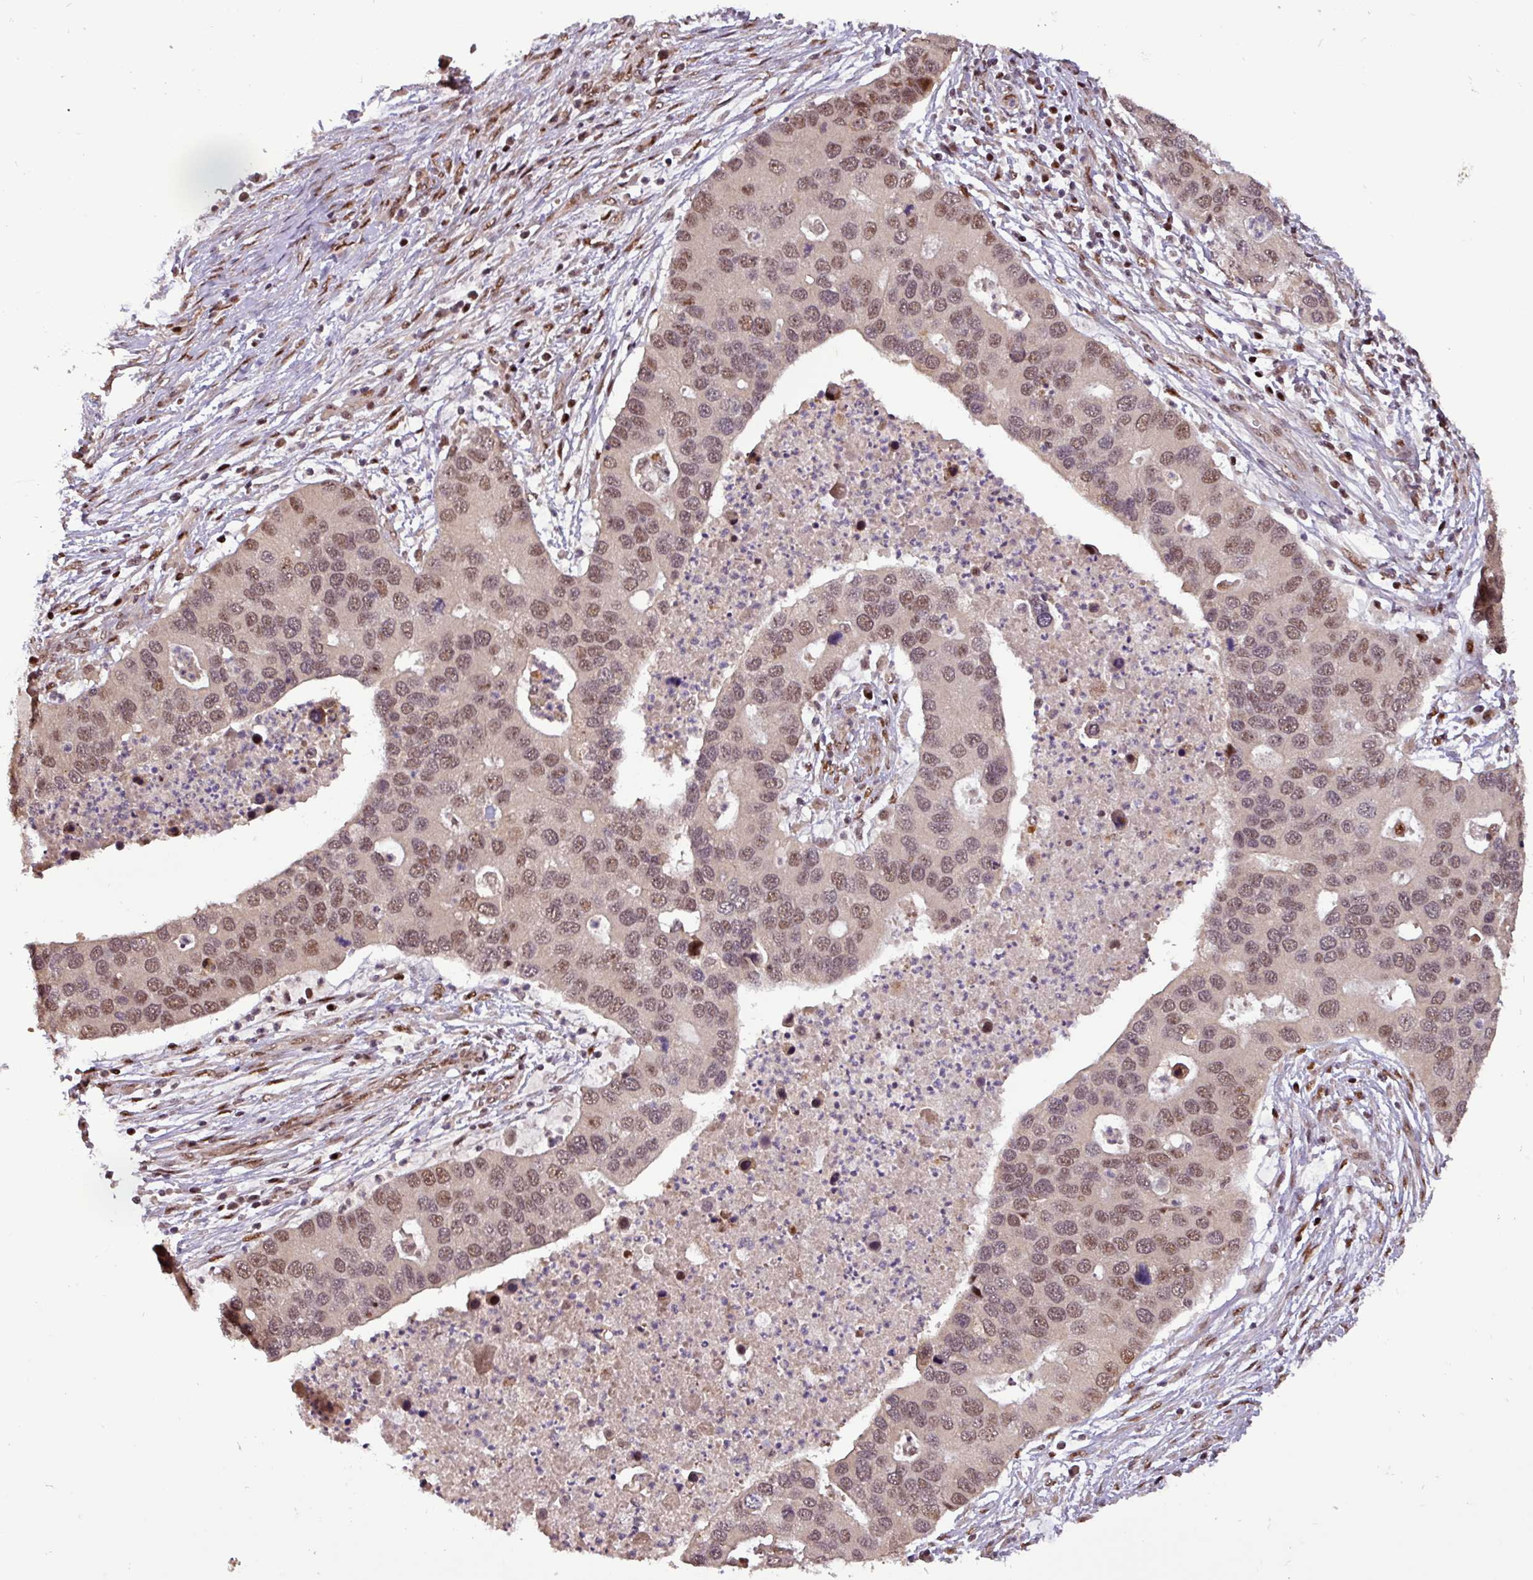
{"staining": {"intensity": "moderate", "quantity": ">75%", "location": "nuclear"}, "tissue": "lung cancer", "cell_type": "Tumor cells", "image_type": "cancer", "snomed": [{"axis": "morphology", "description": "Aneuploidy"}, {"axis": "morphology", "description": "Adenocarcinoma, NOS"}, {"axis": "topography", "description": "Lymph node"}, {"axis": "topography", "description": "Lung"}], "caption": "This histopathology image demonstrates IHC staining of lung adenocarcinoma, with medium moderate nuclear staining in approximately >75% of tumor cells.", "gene": "SLC22A24", "patient": {"sex": "female", "age": 74}}